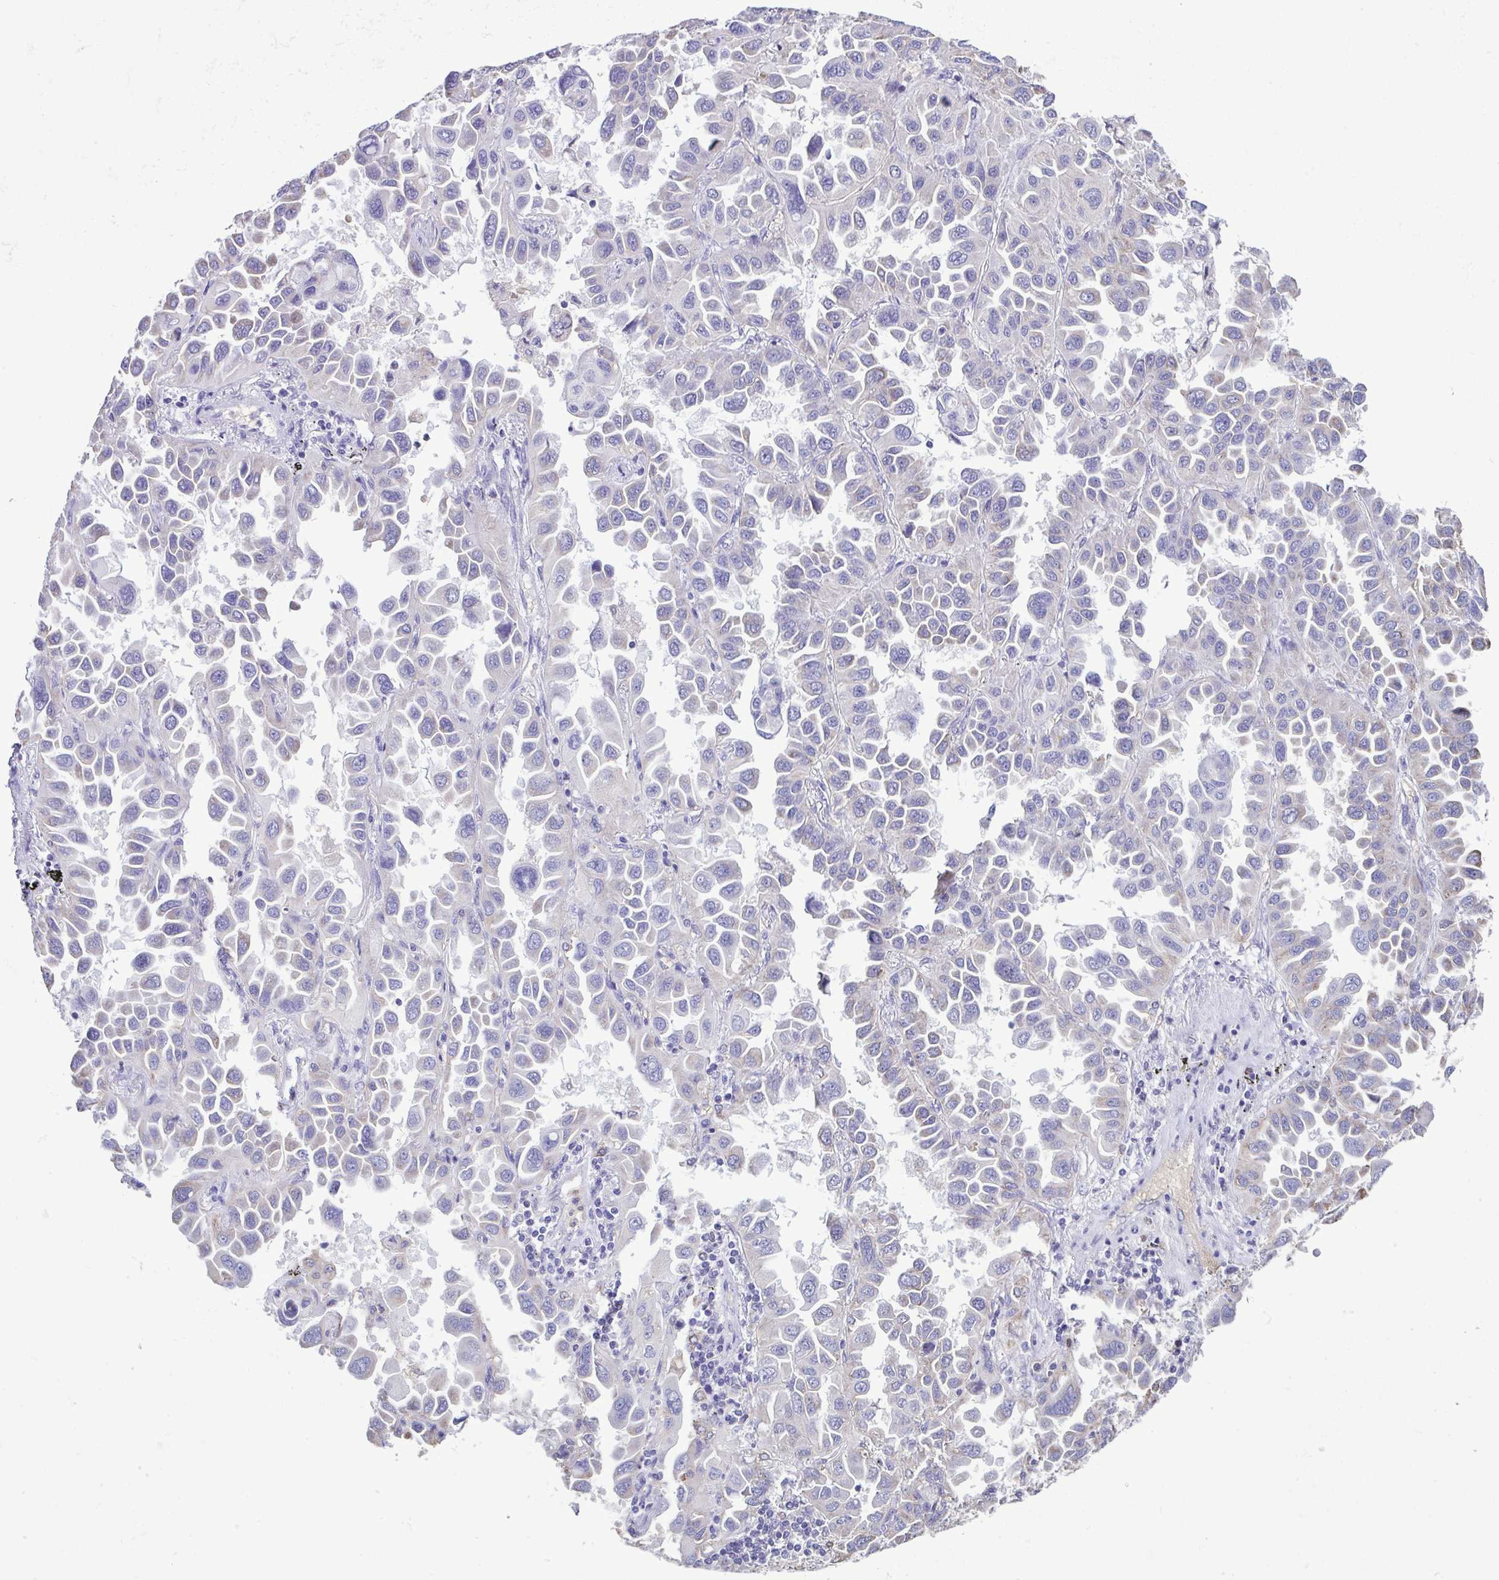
{"staining": {"intensity": "weak", "quantity": "<25%", "location": "cytoplasmic/membranous"}, "tissue": "lung cancer", "cell_type": "Tumor cells", "image_type": "cancer", "snomed": [{"axis": "morphology", "description": "Adenocarcinoma, NOS"}, {"axis": "topography", "description": "Lung"}], "caption": "Protein analysis of adenocarcinoma (lung) displays no significant staining in tumor cells.", "gene": "CBY2", "patient": {"sex": "male", "age": 64}}